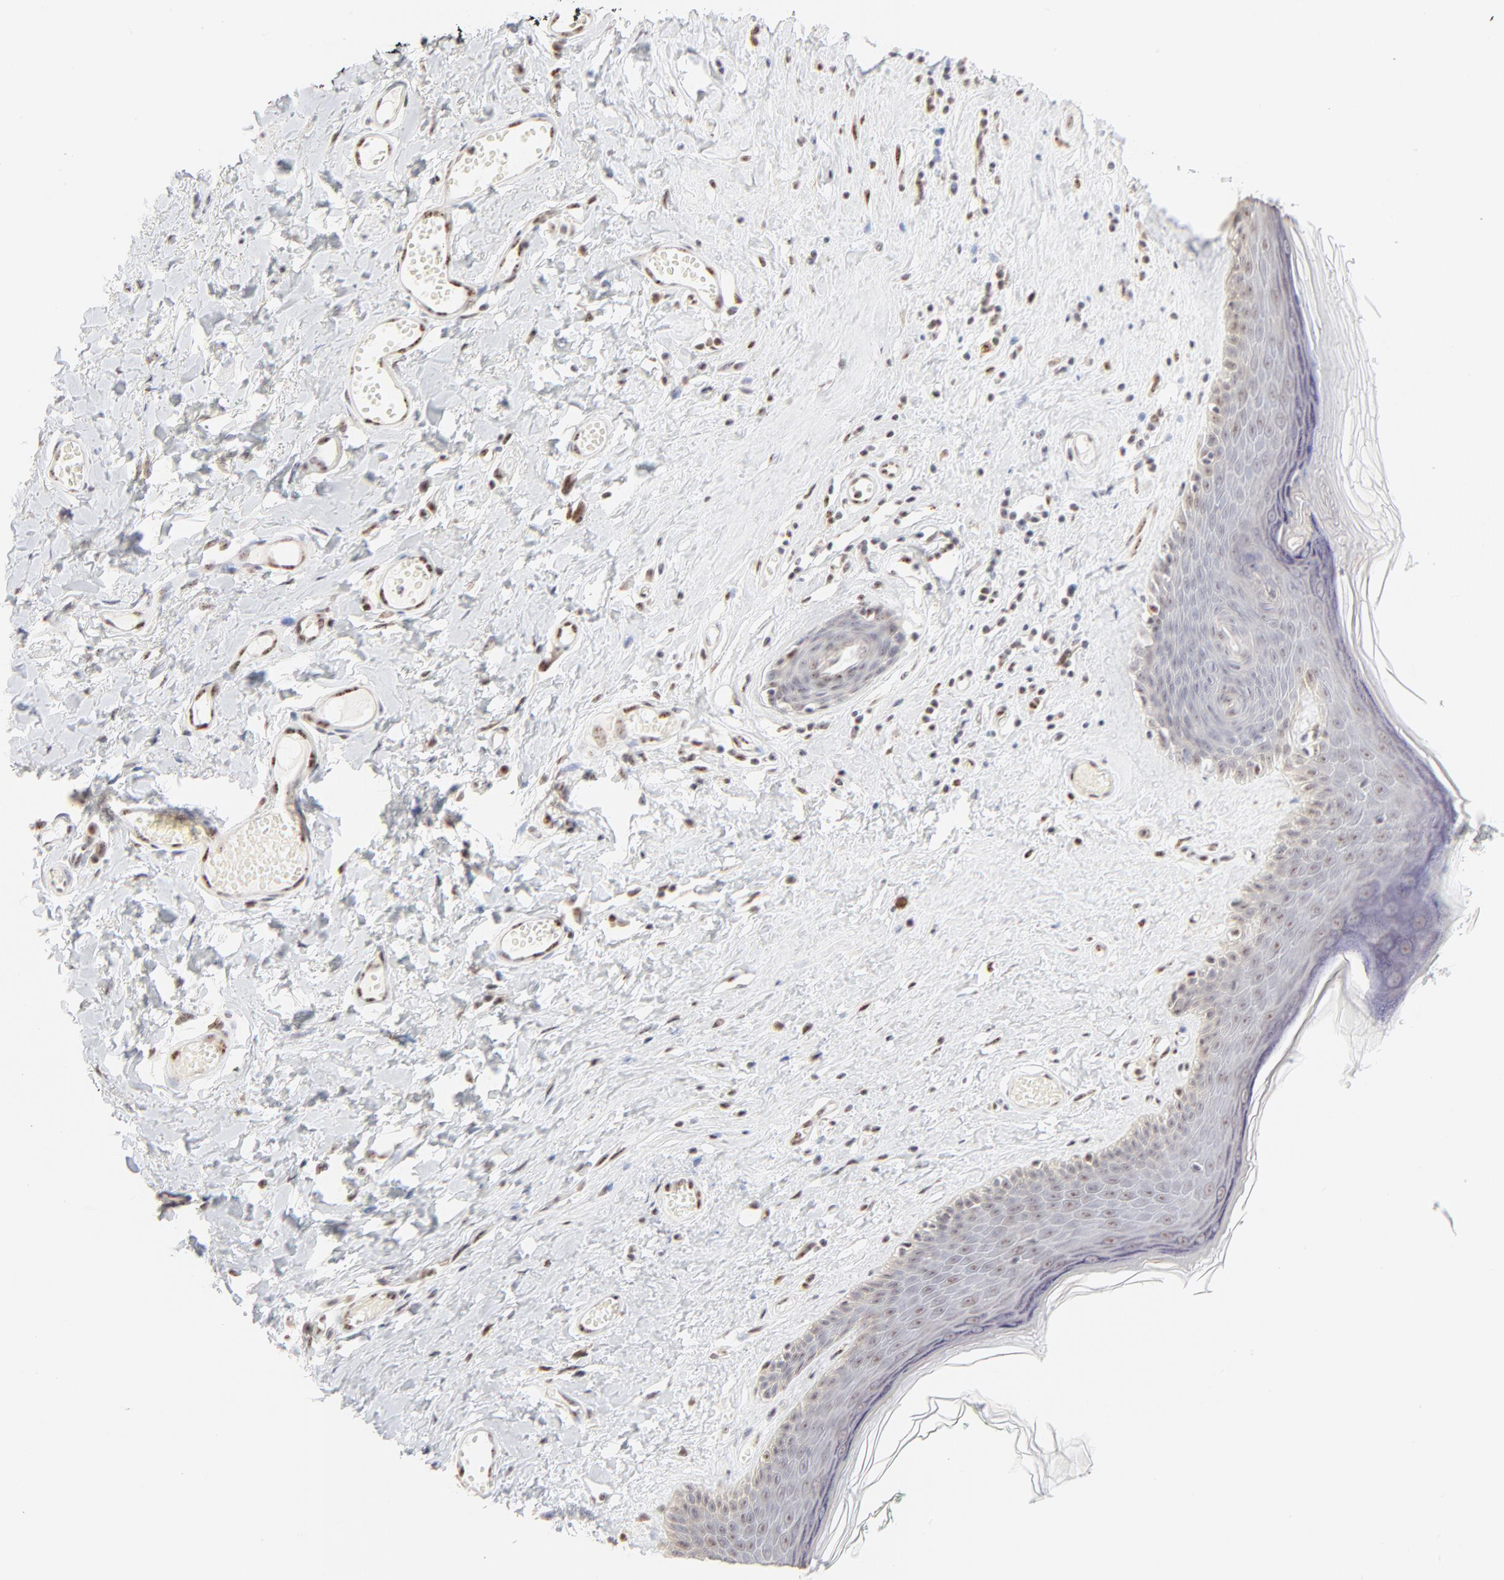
{"staining": {"intensity": "weak", "quantity": "<25%", "location": "nuclear"}, "tissue": "skin", "cell_type": "Epidermal cells", "image_type": "normal", "snomed": [{"axis": "morphology", "description": "Normal tissue, NOS"}, {"axis": "morphology", "description": "Inflammation, NOS"}, {"axis": "topography", "description": "Vulva"}], "caption": "Immunohistochemistry (IHC) photomicrograph of unremarkable skin: human skin stained with DAB (3,3'-diaminobenzidine) displays no significant protein positivity in epidermal cells.", "gene": "NFIL3", "patient": {"sex": "female", "age": 84}}